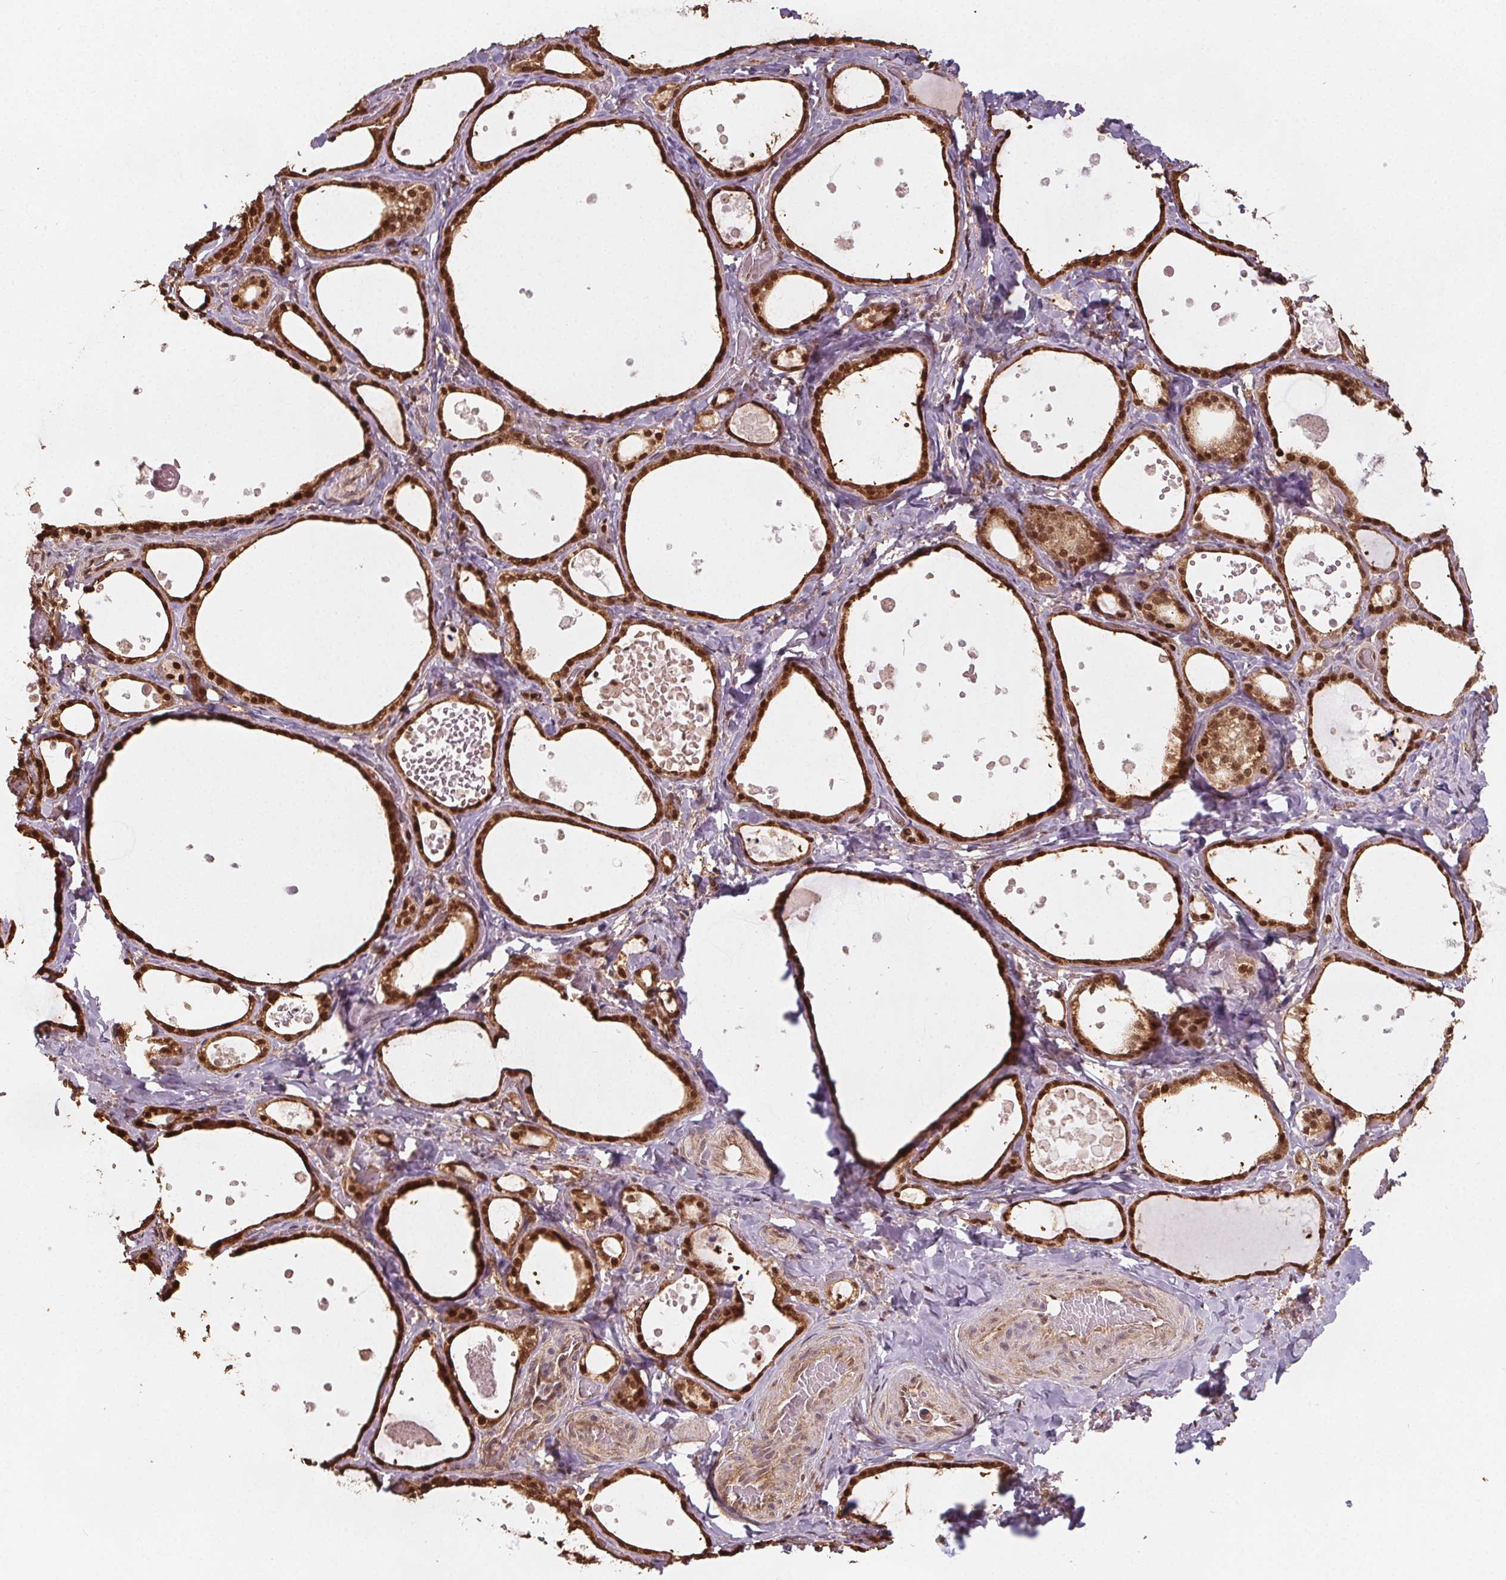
{"staining": {"intensity": "strong", "quantity": ">75%", "location": "cytoplasmic/membranous,nuclear"}, "tissue": "thyroid gland", "cell_type": "Glandular cells", "image_type": "normal", "snomed": [{"axis": "morphology", "description": "Normal tissue, NOS"}, {"axis": "topography", "description": "Thyroid gland"}], "caption": "There is high levels of strong cytoplasmic/membranous,nuclear expression in glandular cells of normal thyroid gland, as demonstrated by immunohistochemical staining (brown color).", "gene": "ENO1", "patient": {"sex": "female", "age": 56}}